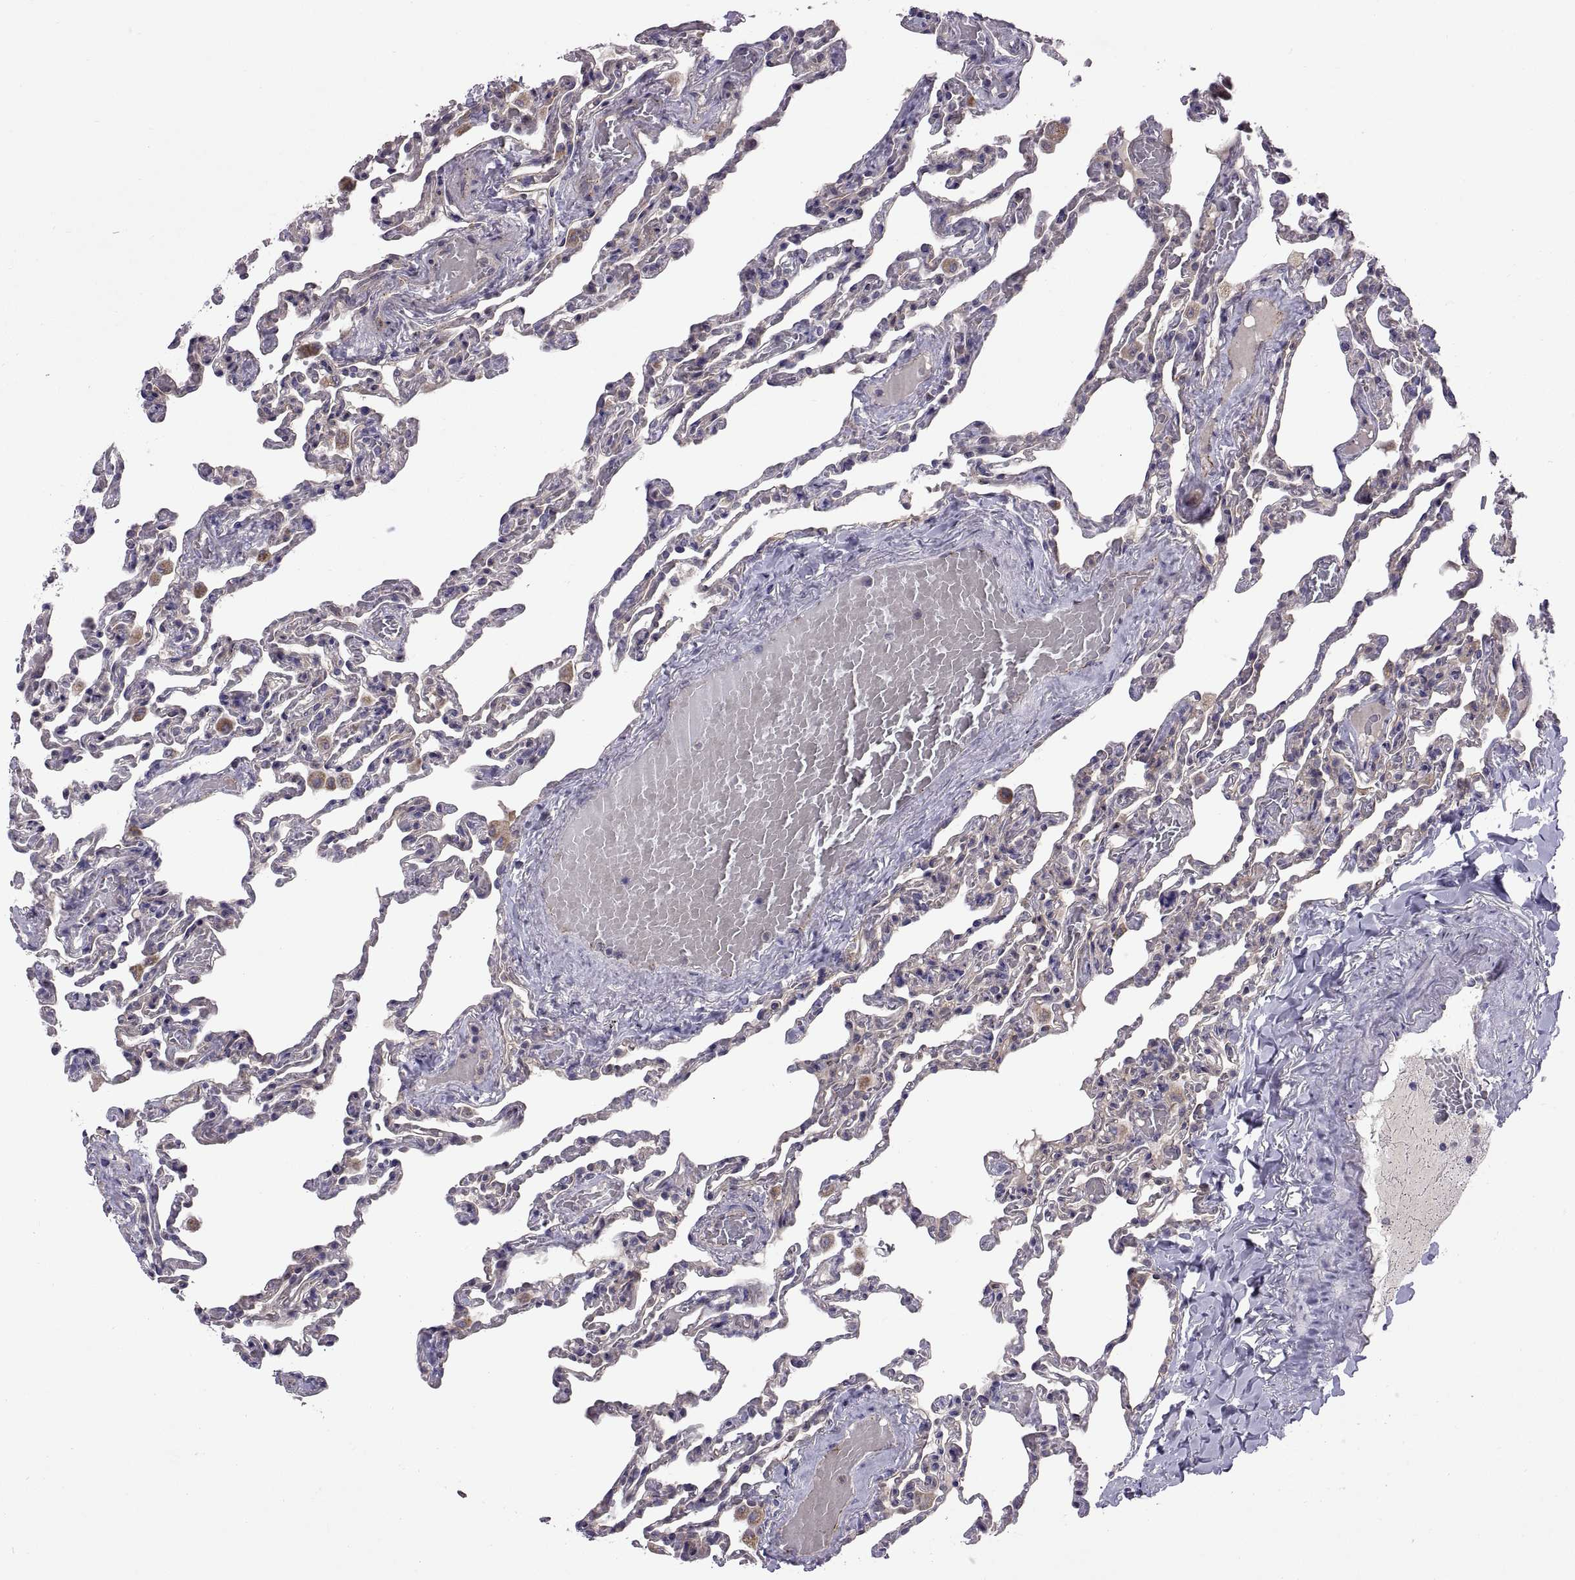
{"staining": {"intensity": "negative", "quantity": "none", "location": "none"}, "tissue": "lung", "cell_type": "Alveolar cells", "image_type": "normal", "snomed": [{"axis": "morphology", "description": "Normal tissue, NOS"}, {"axis": "topography", "description": "Lung"}], "caption": "Lung stained for a protein using IHC shows no expression alveolar cells.", "gene": "ARSL", "patient": {"sex": "female", "age": 43}}